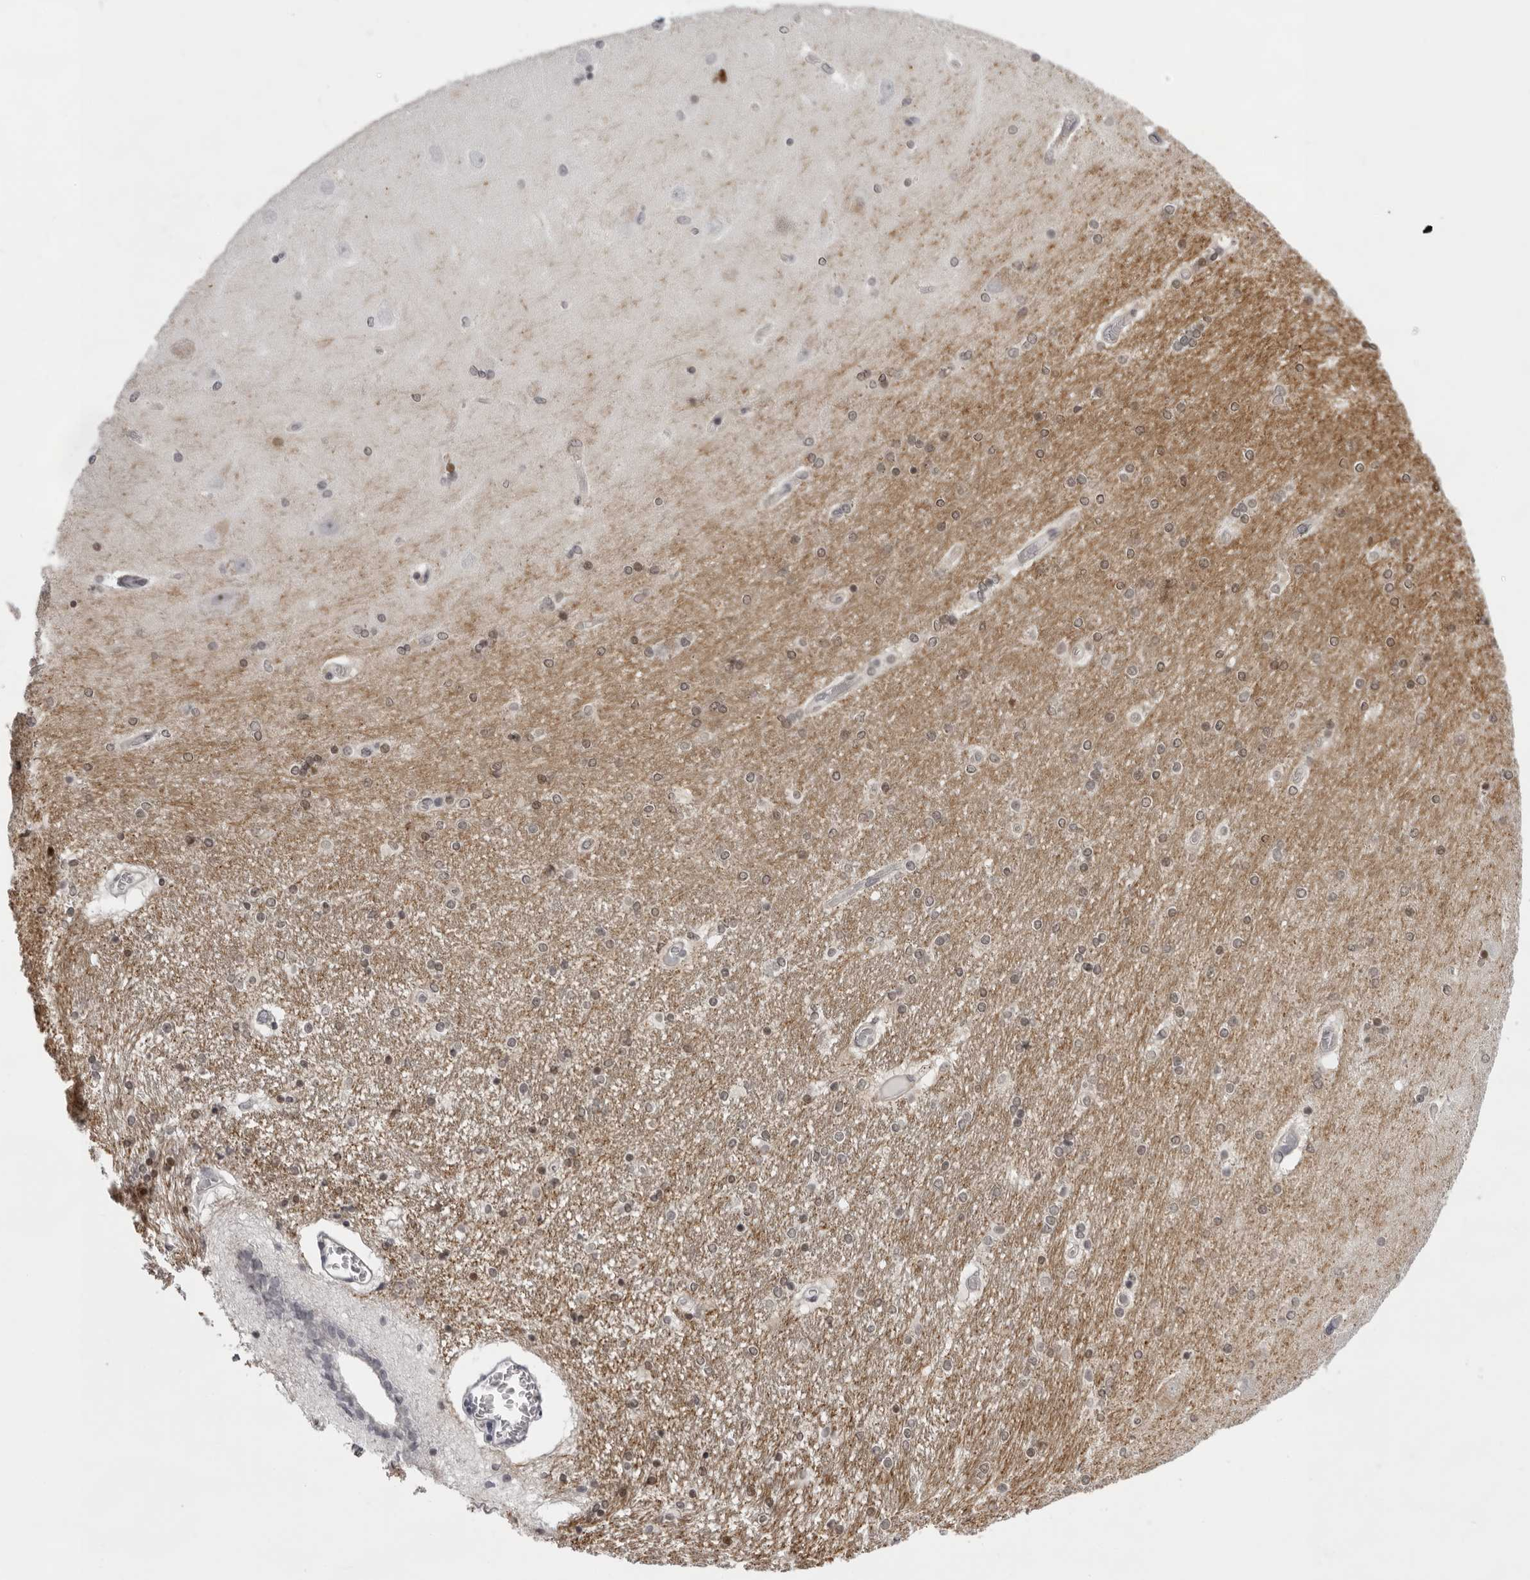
{"staining": {"intensity": "weak", "quantity": ">75%", "location": "cytoplasmic/membranous,nuclear"}, "tissue": "hippocampus", "cell_type": "Glial cells", "image_type": "normal", "snomed": [{"axis": "morphology", "description": "Normal tissue, NOS"}, {"axis": "topography", "description": "Hippocampus"}], "caption": "DAB immunohistochemical staining of benign hippocampus reveals weak cytoplasmic/membranous,nuclear protein expression in approximately >75% of glial cells.", "gene": "NUDT18", "patient": {"sex": "female", "age": 54}}